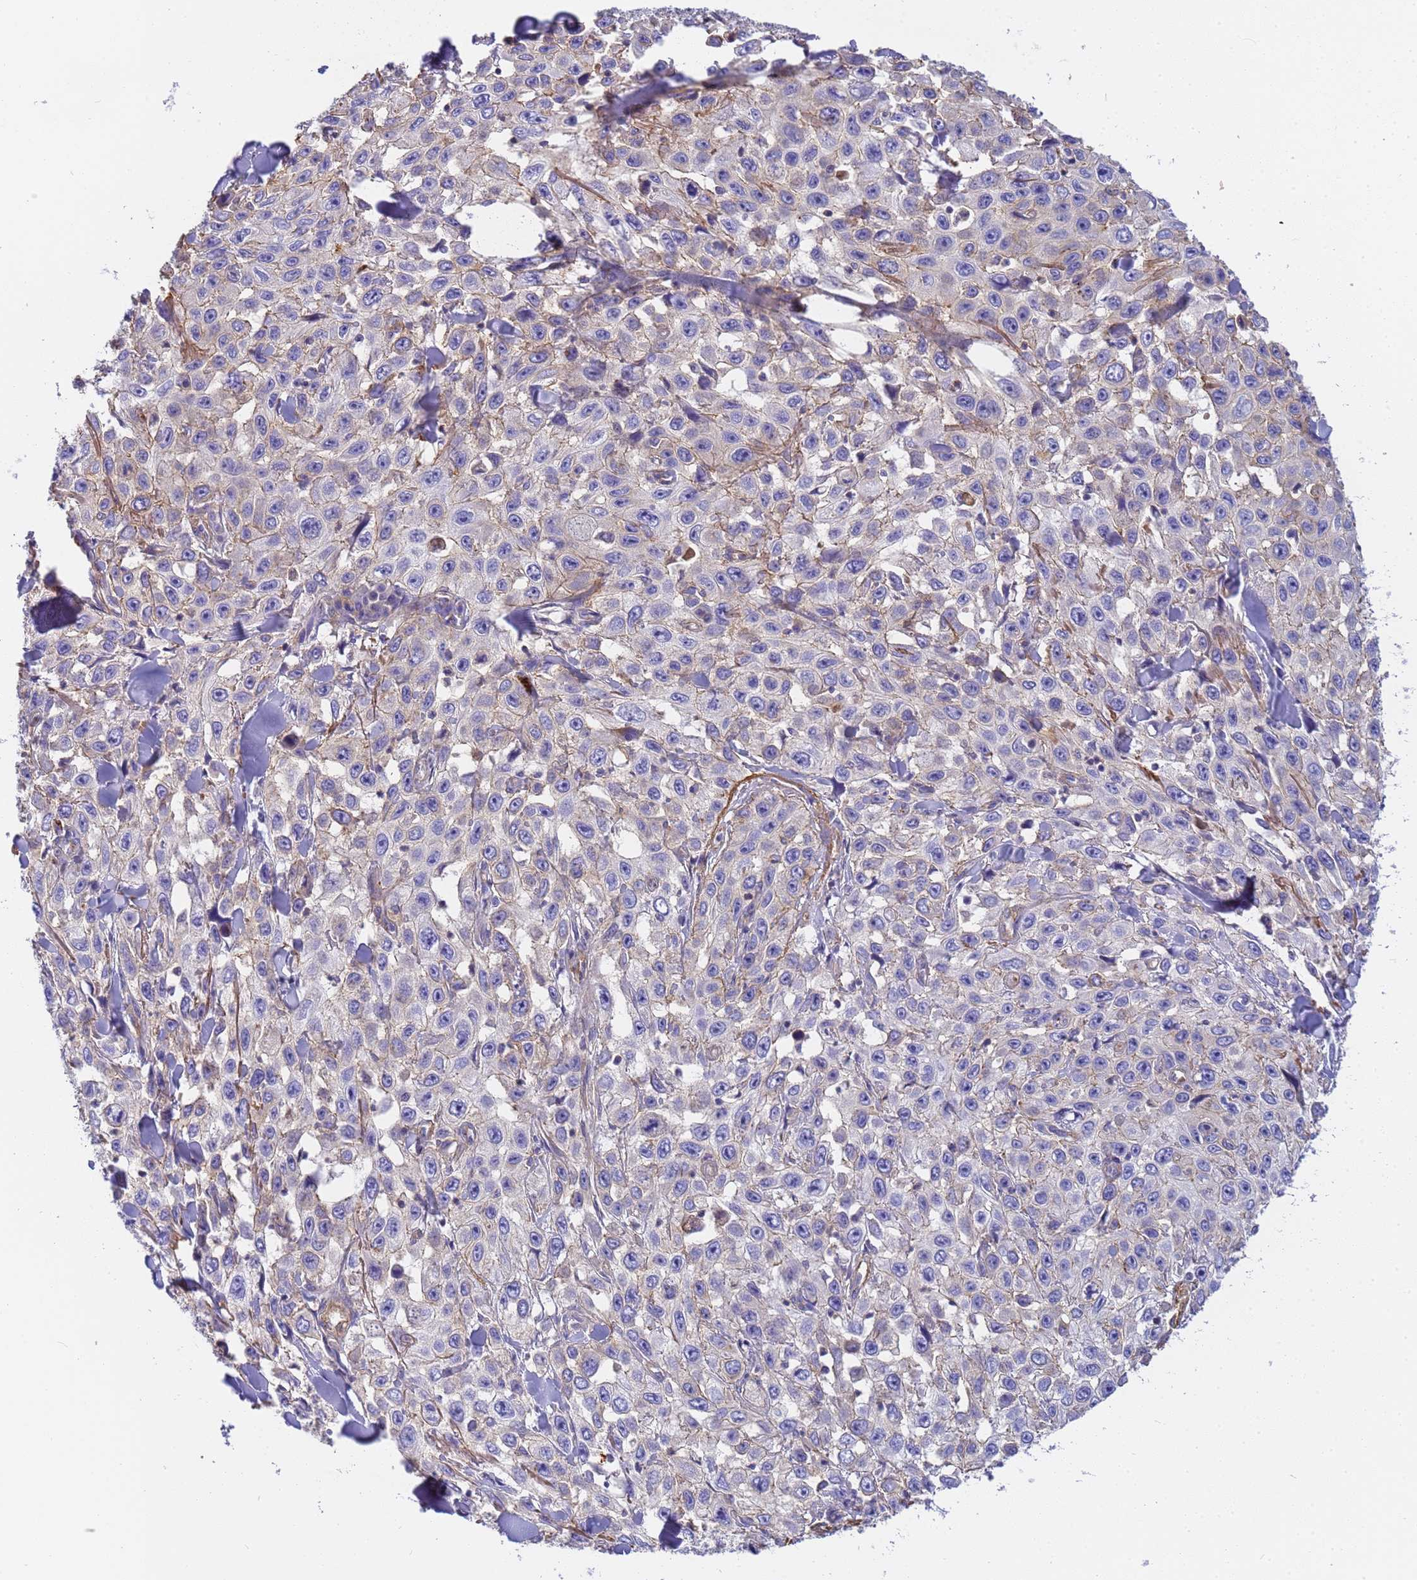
{"staining": {"intensity": "negative", "quantity": "none", "location": "none"}, "tissue": "skin cancer", "cell_type": "Tumor cells", "image_type": "cancer", "snomed": [{"axis": "morphology", "description": "Squamous cell carcinoma, NOS"}, {"axis": "topography", "description": "Skin"}], "caption": "The photomicrograph demonstrates no significant staining in tumor cells of squamous cell carcinoma (skin).", "gene": "MYL12A", "patient": {"sex": "male", "age": 82}}